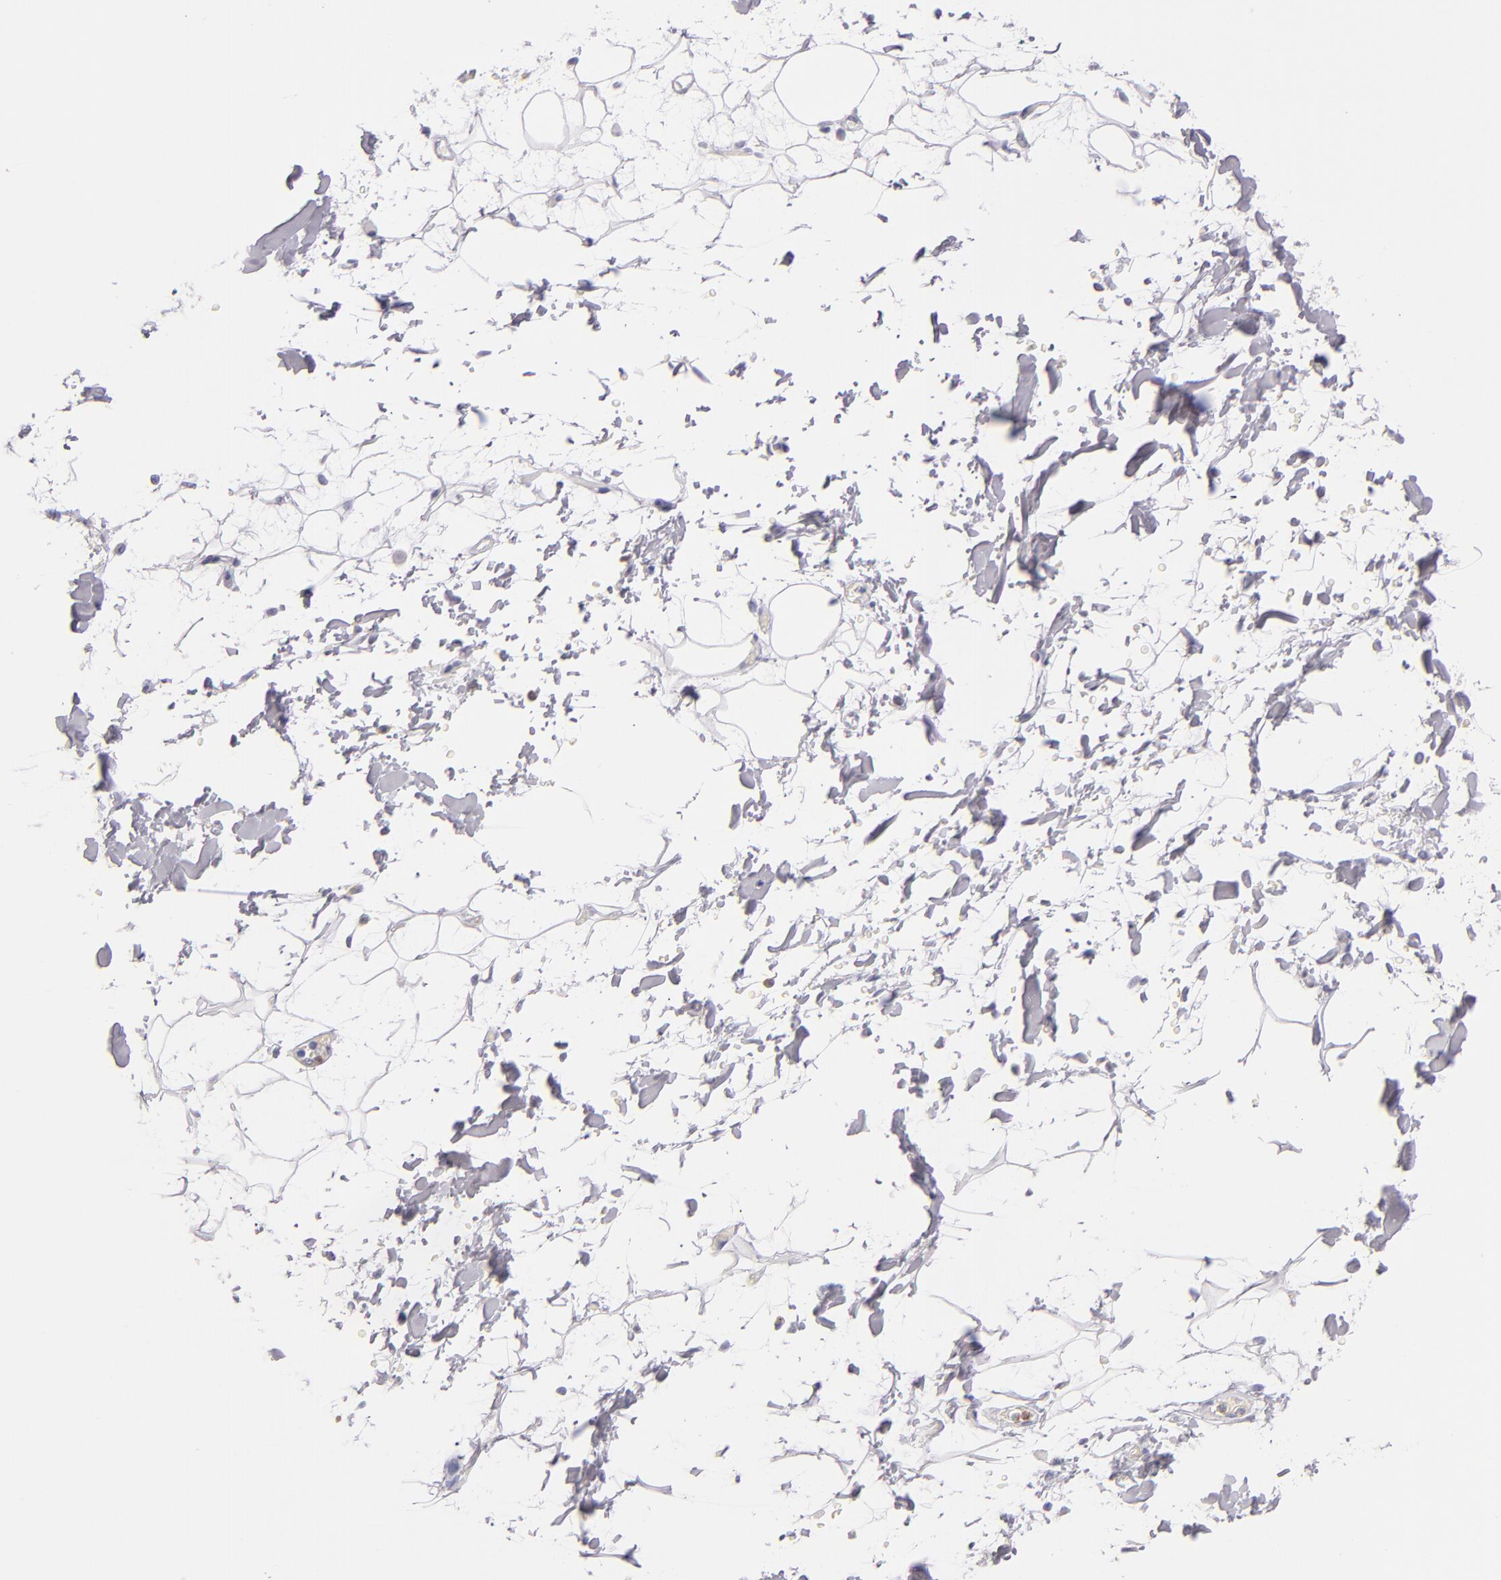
{"staining": {"intensity": "negative", "quantity": "none", "location": "none"}, "tissue": "adipose tissue", "cell_type": "Adipocytes", "image_type": "normal", "snomed": [{"axis": "morphology", "description": "Normal tissue, NOS"}, {"axis": "topography", "description": "Soft tissue"}], "caption": "Immunohistochemical staining of benign human adipose tissue displays no significant staining in adipocytes. (DAB IHC, high magnification).", "gene": "CDH3", "patient": {"sex": "male", "age": 72}}